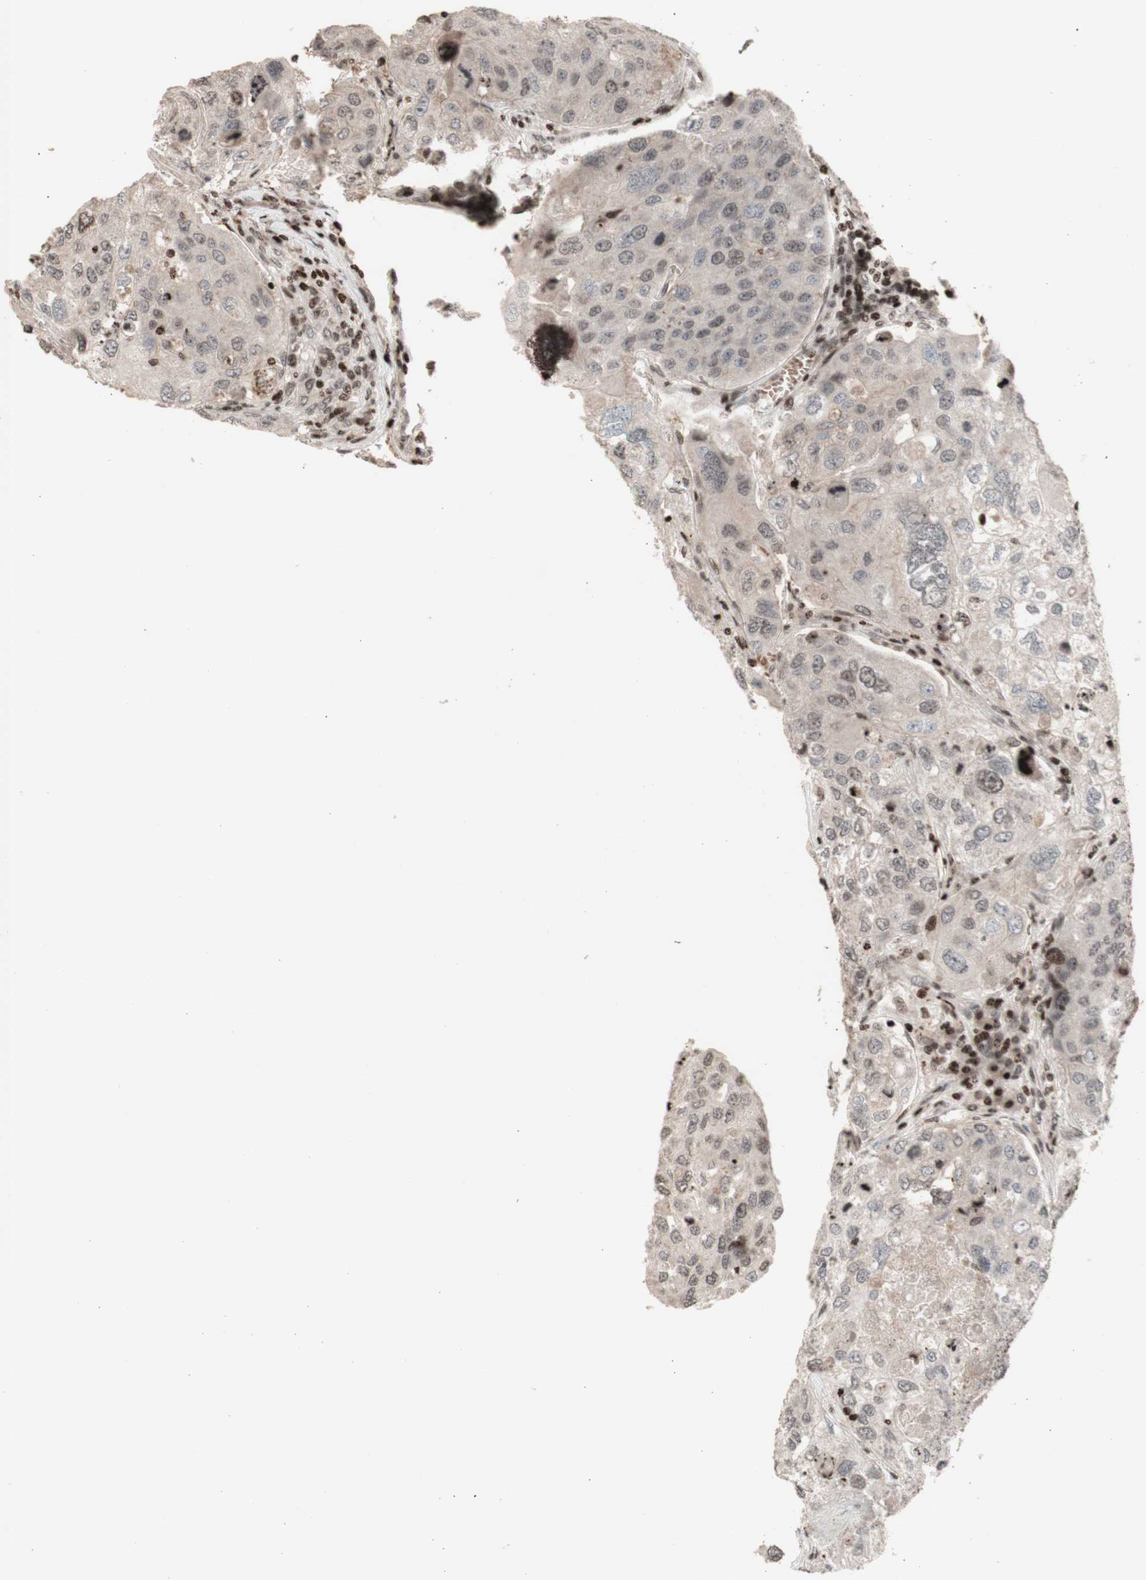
{"staining": {"intensity": "negative", "quantity": "none", "location": "none"}, "tissue": "urothelial cancer", "cell_type": "Tumor cells", "image_type": "cancer", "snomed": [{"axis": "morphology", "description": "Urothelial carcinoma, High grade"}, {"axis": "topography", "description": "Lymph node"}, {"axis": "topography", "description": "Urinary bladder"}], "caption": "DAB (3,3'-diaminobenzidine) immunohistochemical staining of urothelial carcinoma (high-grade) demonstrates no significant expression in tumor cells.", "gene": "POLA1", "patient": {"sex": "male", "age": 51}}